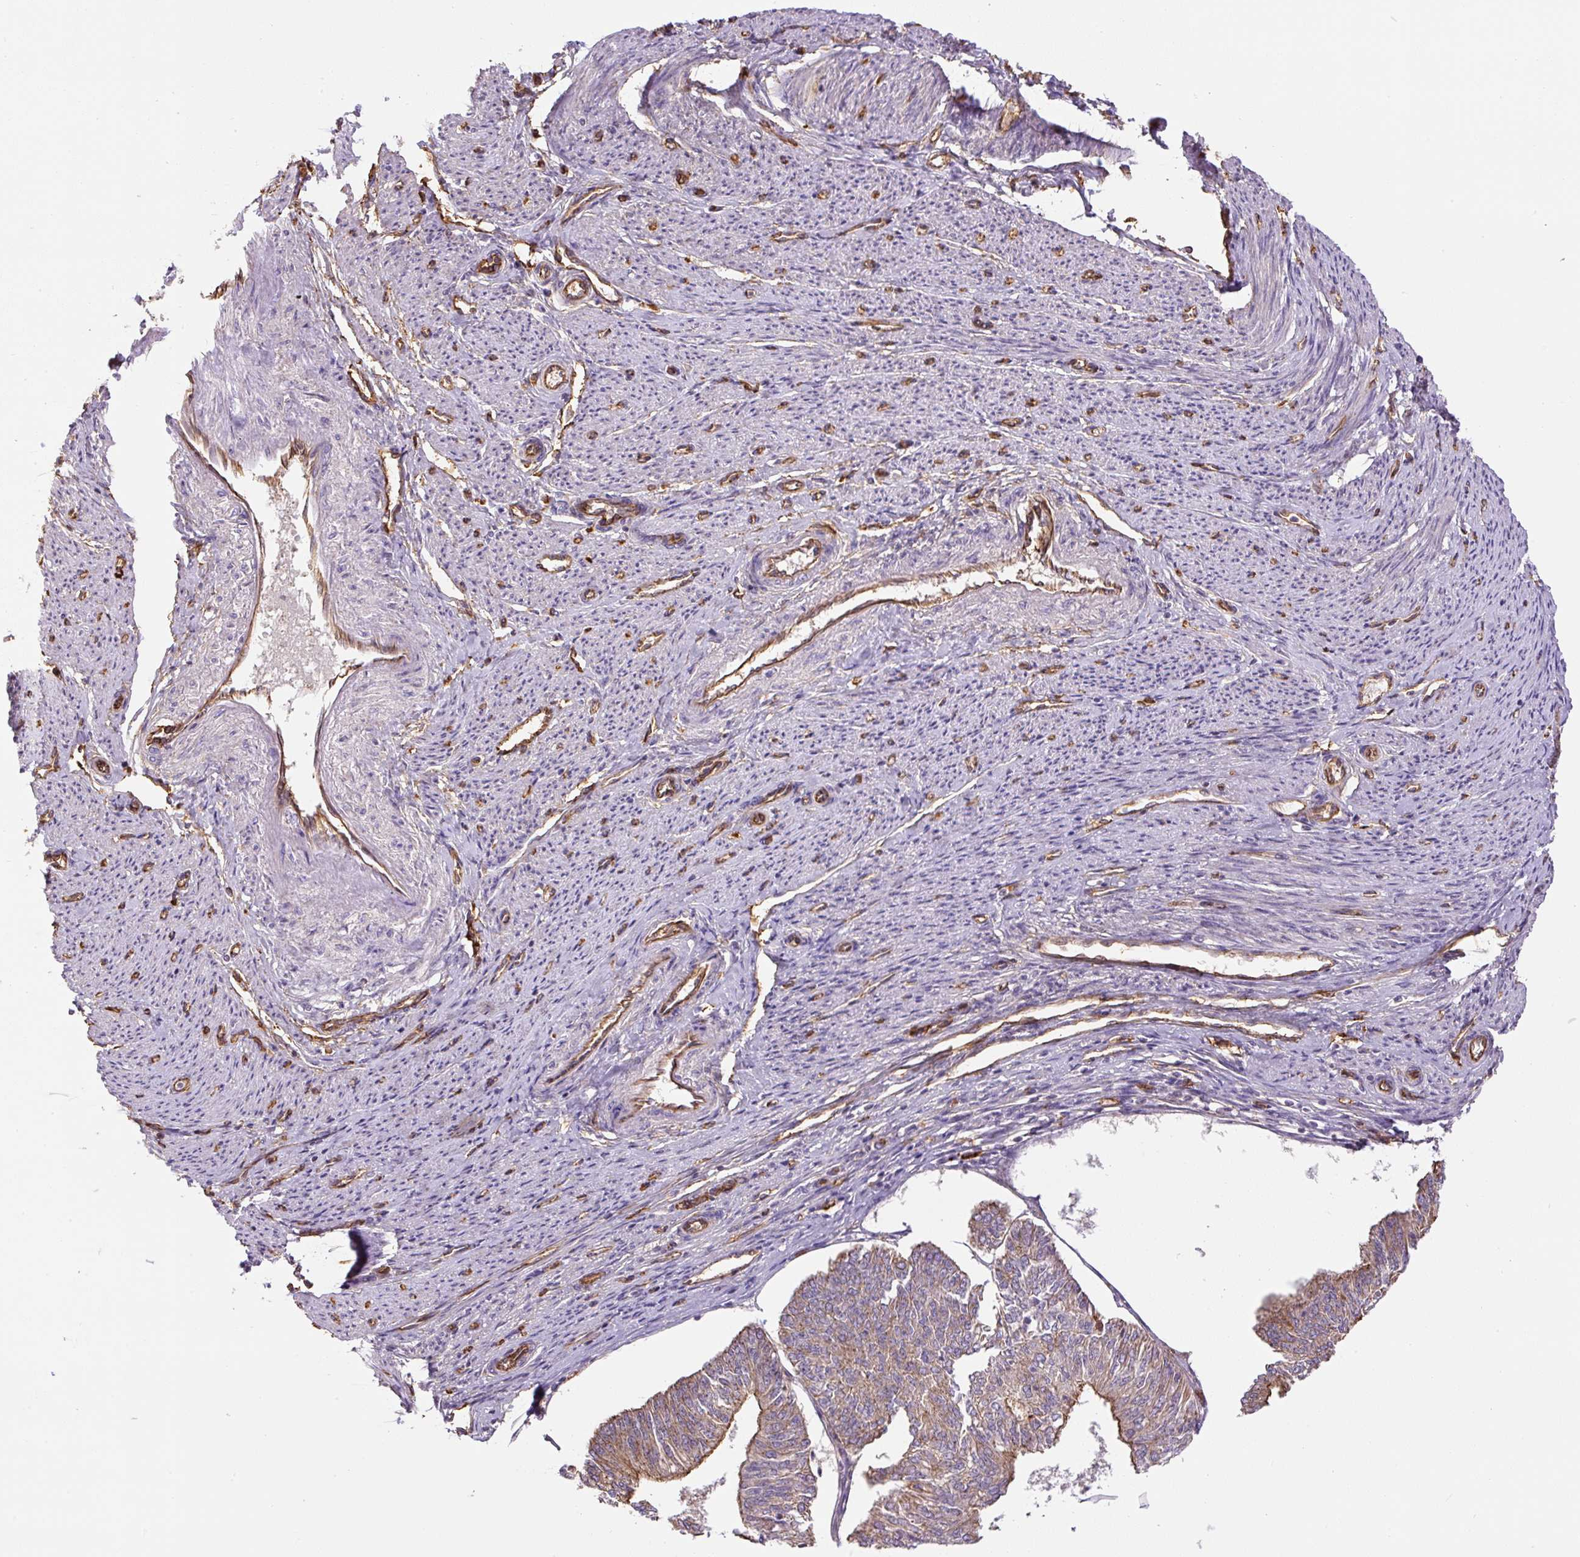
{"staining": {"intensity": "moderate", "quantity": "25%-75%", "location": "cytoplasmic/membranous"}, "tissue": "endometrial cancer", "cell_type": "Tumor cells", "image_type": "cancer", "snomed": [{"axis": "morphology", "description": "Adenocarcinoma, NOS"}, {"axis": "topography", "description": "Endometrium"}], "caption": "Moderate cytoplasmic/membranous protein expression is present in approximately 25%-75% of tumor cells in endometrial cancer (adenocarcinoma). (brown staining indicates protein expression, while blue staining denotes nuclei).", "gene": "B3GALT5", "patient": {"sex": "female", "age": 58}}